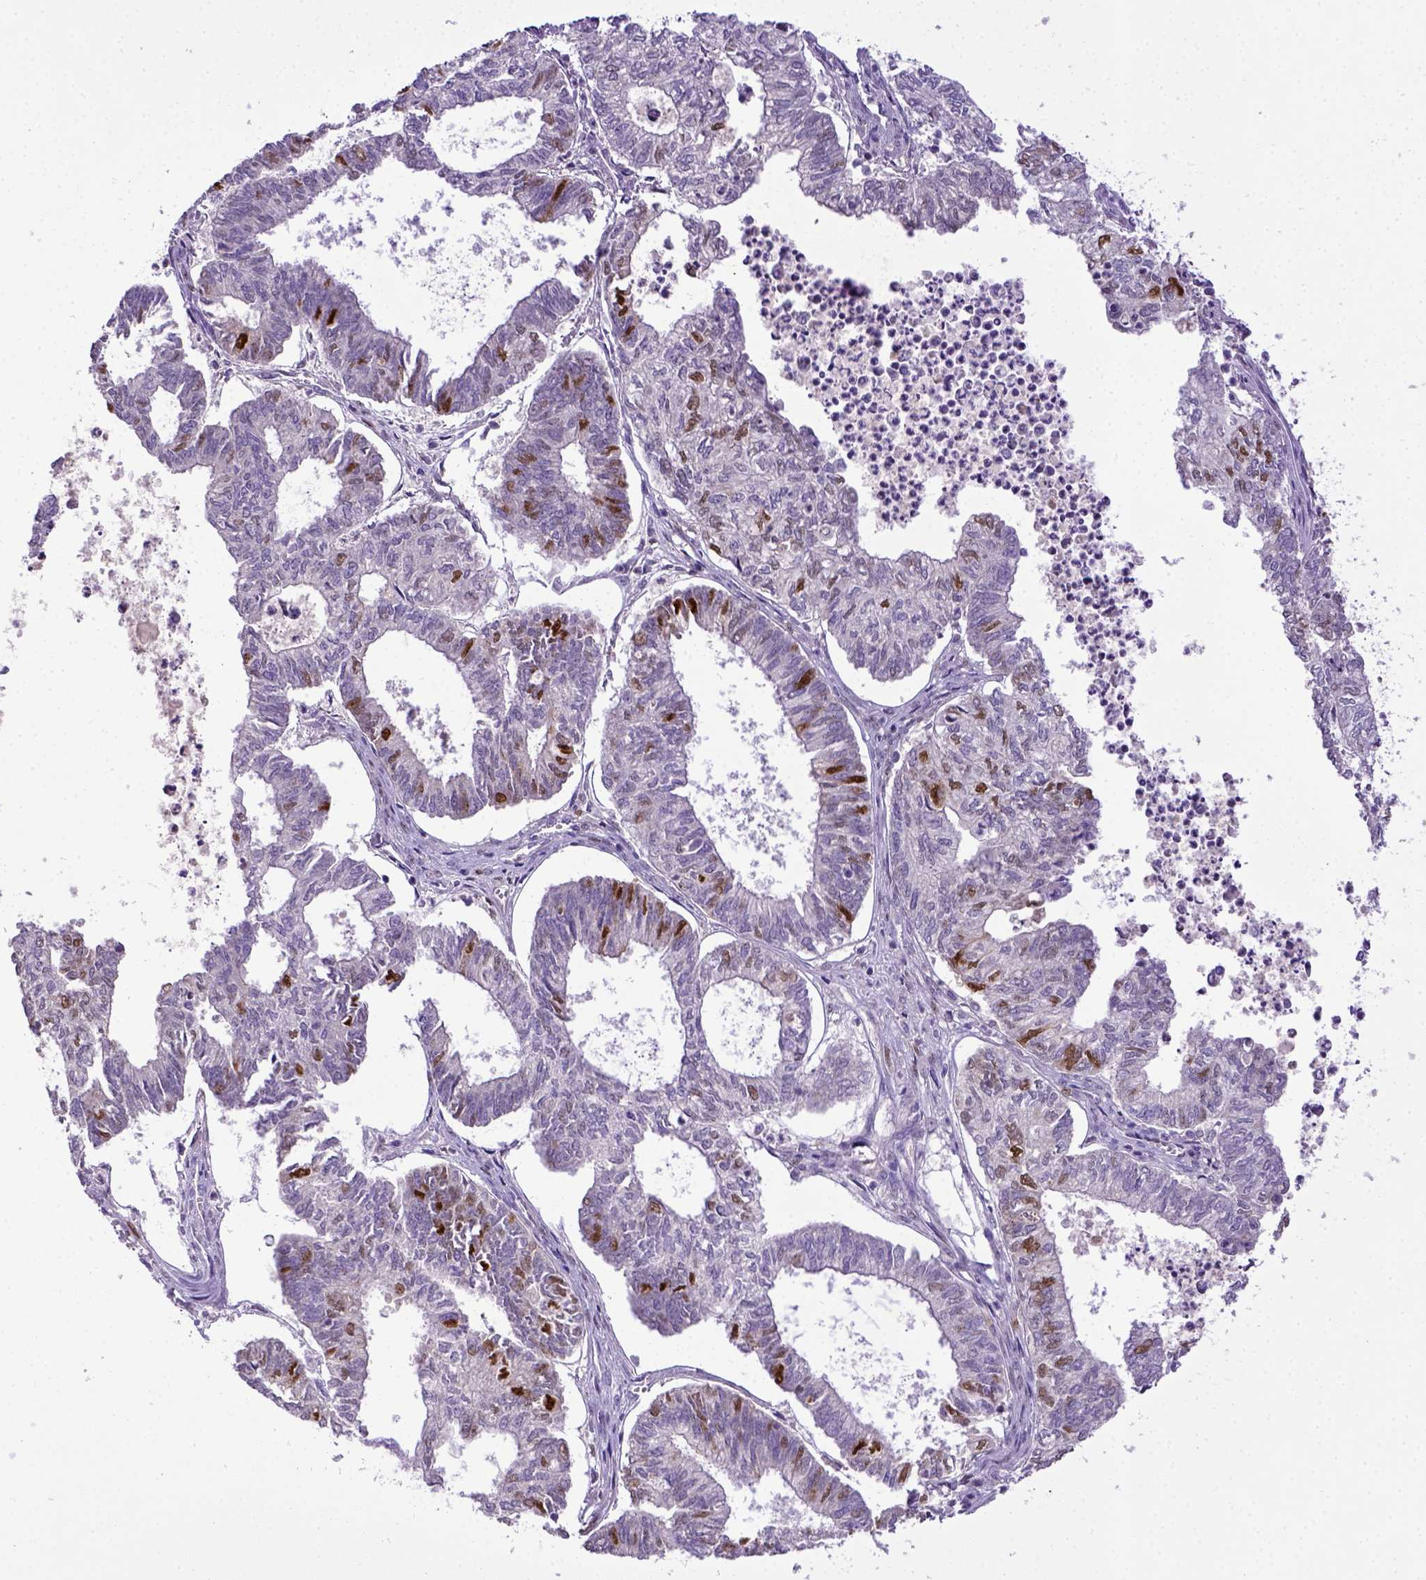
{"staining": {"intensity": "moderate", "quantity": "<25%", "location": "cytoplasmic/membranous"}, "tissue": "ovarian cancer", "cell_type": "Tumor cells", "image_type": "cancer", "snomed": [{"axis": "morphology", "description": "Carcinoma, endometroid"}, {"axis": "topography", "description": "Ovary"}], "caption": "The micrograph reveals a brown stain indicating the presence of a protein in the cytoplasmic/membranous of tumor cells in ovarian cancer (endometroid carcinoma). Using DAB (brown) and hematoxylin (blue) stains, captured at high magnification using brightfield microscopy.", "gene": "CDKN1A", "patient": {"sex": "female", "age": 64}}